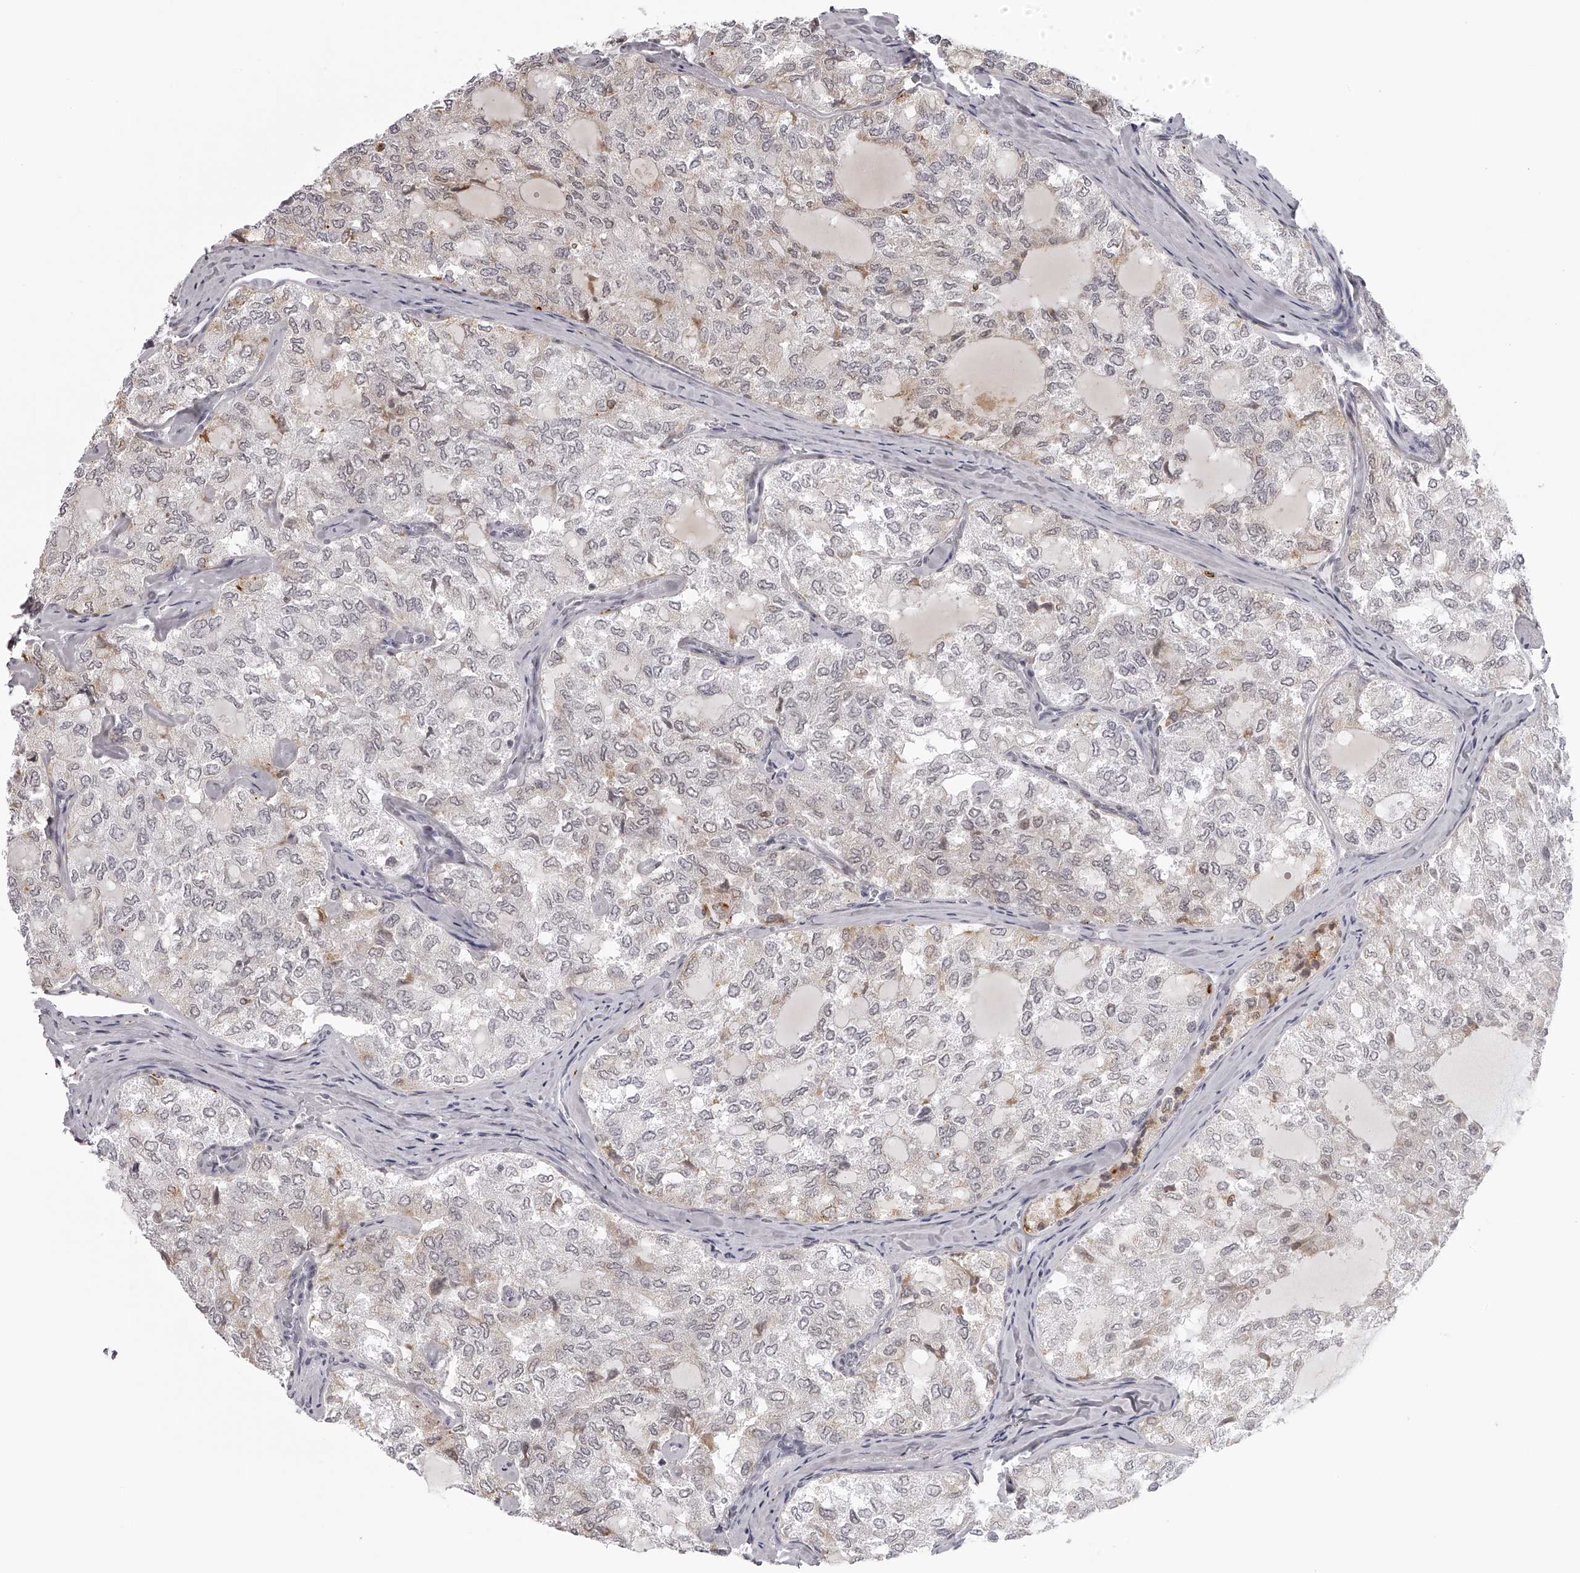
{"staining": {"intensity": "negative", "quantity": "none", "location": "none"}, "tissue": "thyroid cancer", "cell_type": "Tumor cells", "image_type": "cancer", "snomed": [{"axis": "morphology", "description": "Follicular adenoma carcinoma, NOS"}, {"axis": "topography", "description": "Thyroid gland"}], "caption": "Human thyroid follicular adenoma carcinoma stained for a protein using IHC exhibits no staining in tumor cells.", "gene": "RNF220", "patient": {"sex": "male", "age": 75}}